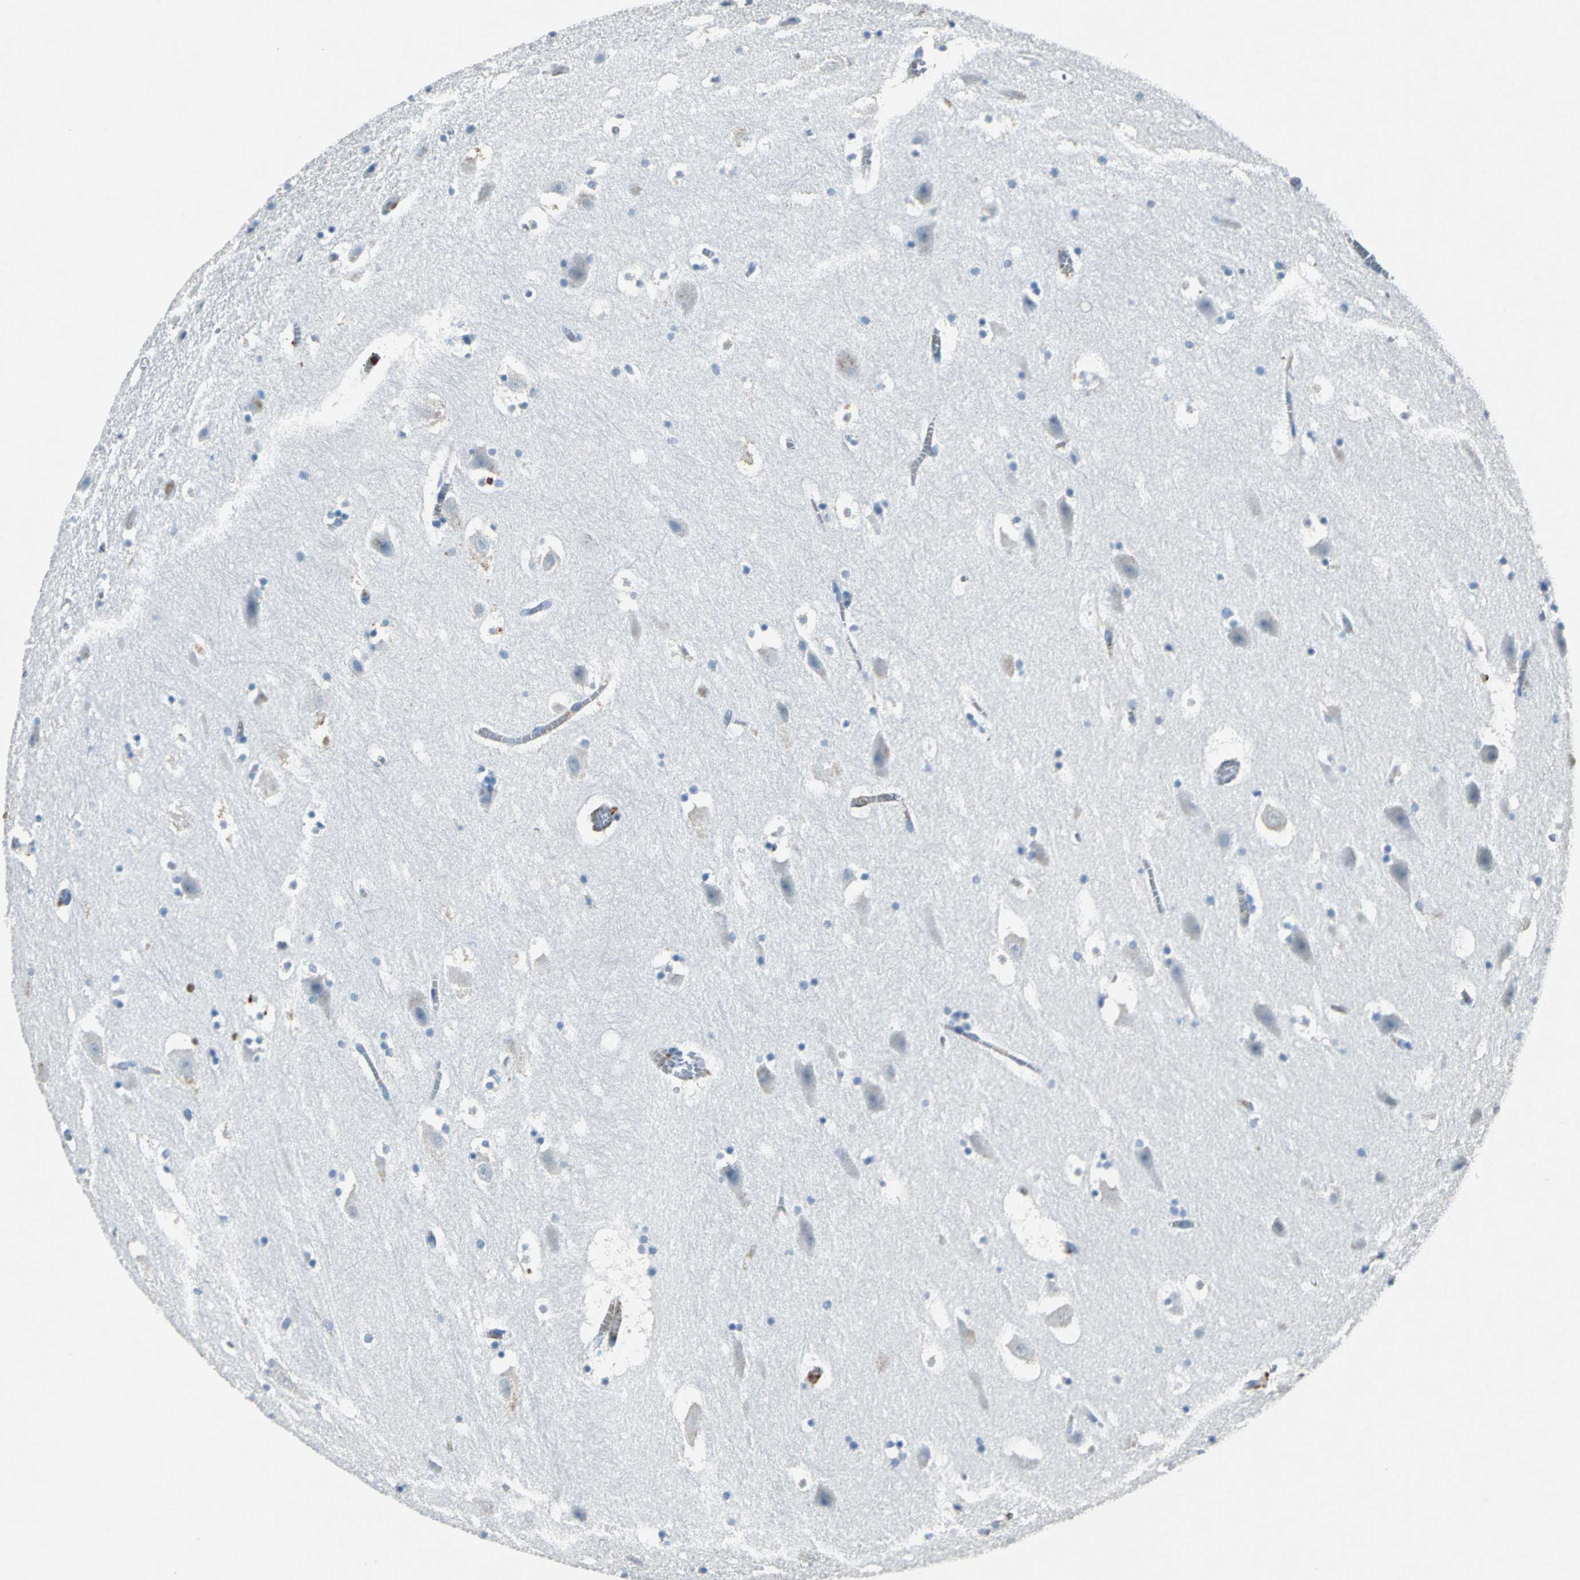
{"staining": {"intensity": "negative", "quantity": "none", "location": "none"}, "tissue": "hippocampus", "cell_type": "Glial cells", "image_type": "normal", "snomed": [{"axis": "morphology", "description": "Normal tissue, NOS"}, {"axis": "topography", "description": "Hippocampus"}], "caption": "Immunohistochemical staining of normal hippocampus exhibits no significant staining in glial cells. Brightfield microscopy of IHC stained with DAB (brown) and hematoxylin (blue), captured at high magnification.", "gene": "RPS13", "patient": {"sex": "male", "age": 45}}